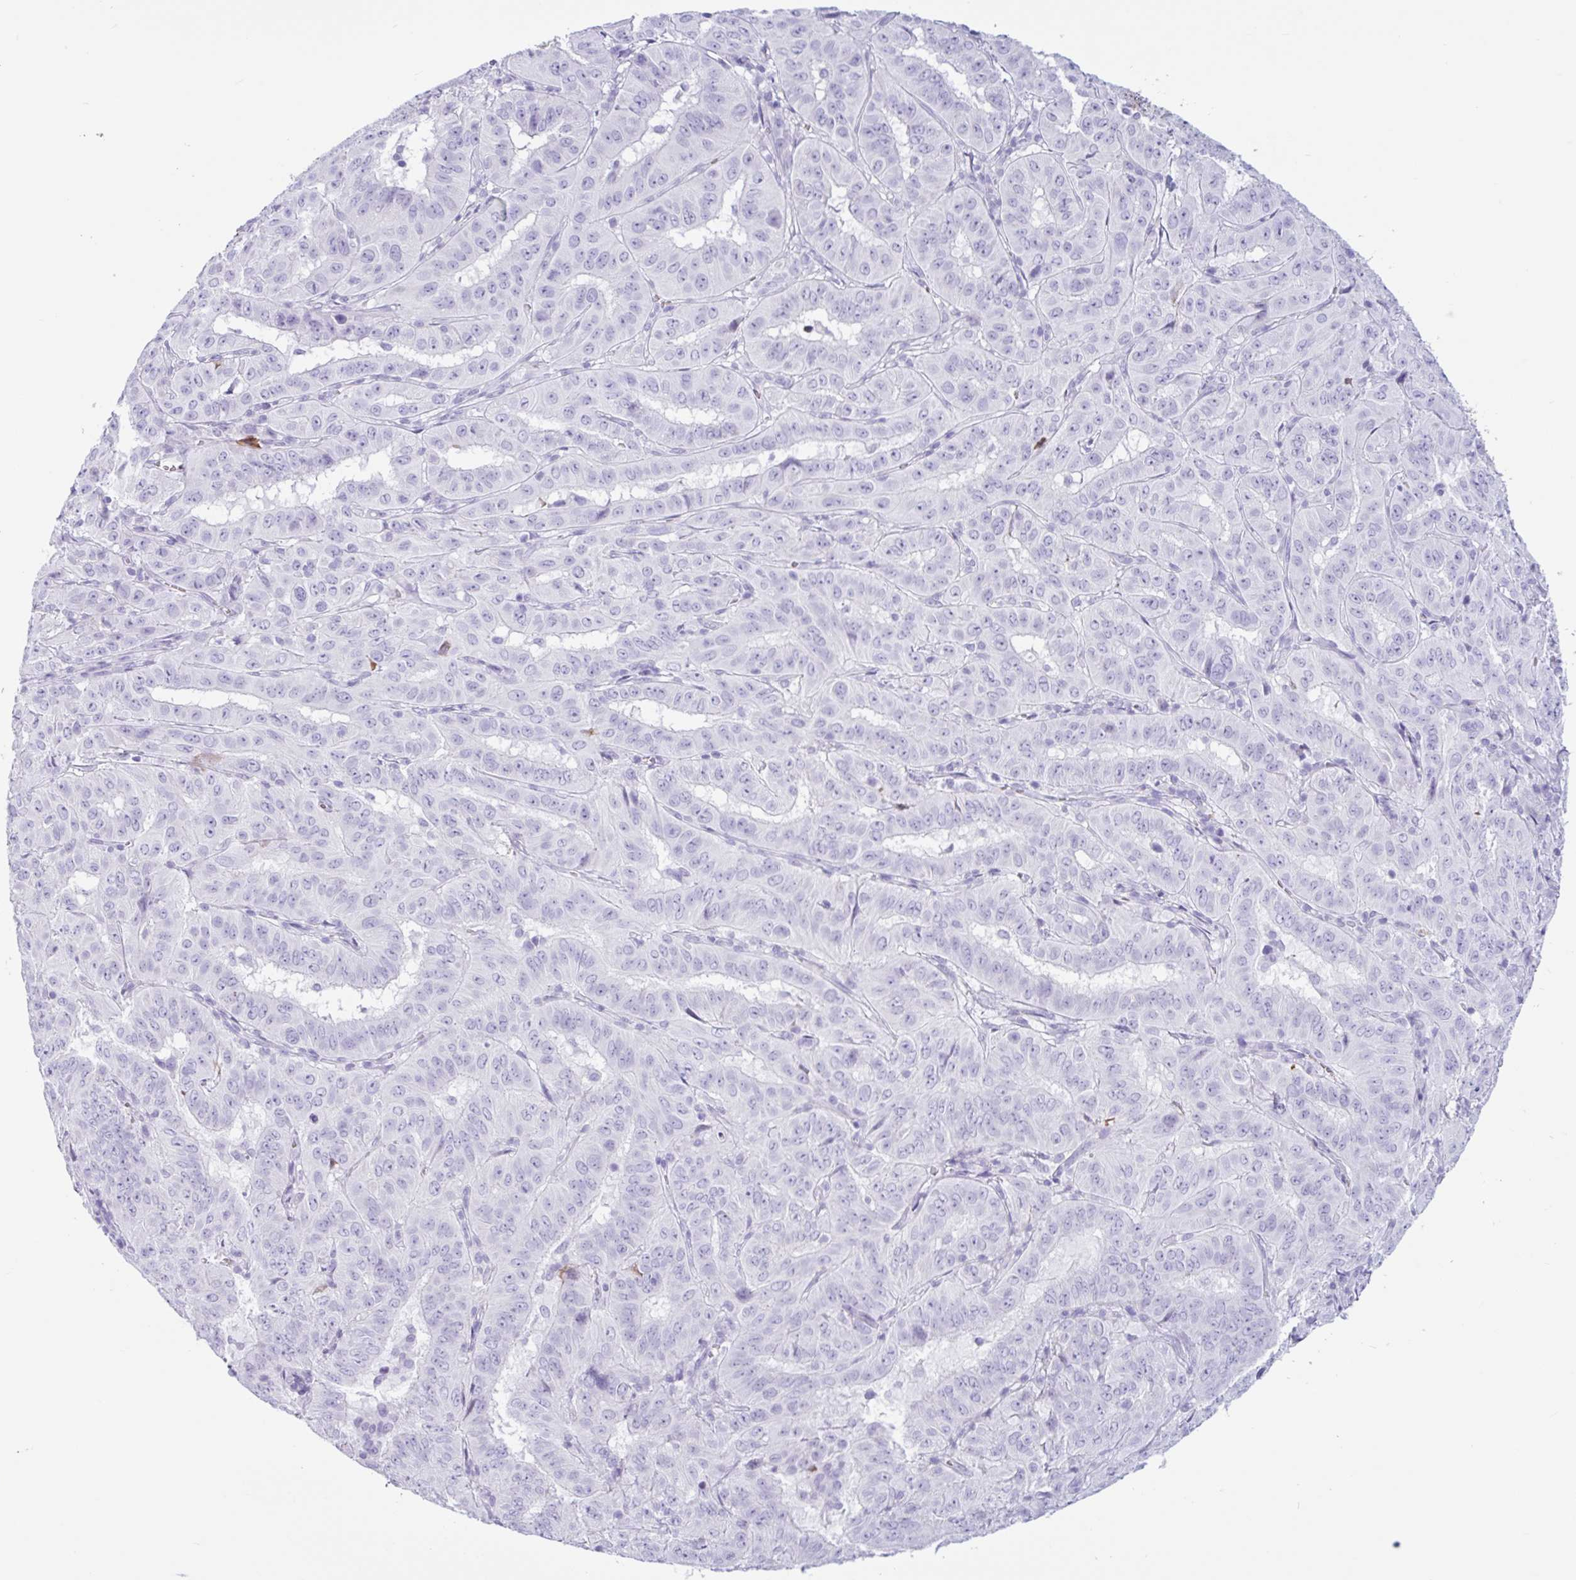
{"staining": {"intensity": "negative", "quantity": "none", "location": "none"}, "tissue": "pancreatic cancer", "cell_type": "Tumor cells", "image_type": "cancer", "snomed": [{"axis": "morphology", "description": "Adenocarcinoma, NOS"}, {"axis": "topography", "description": "Pancreas"}], "caption": "IHC image of neoplastic tissue: human adenocarcinoma (pancreatic) stained with DAB shows no significant protein staining in tumor cells.", "gene": "CTSE", "patient": {"sex": "male", "age": 63}}